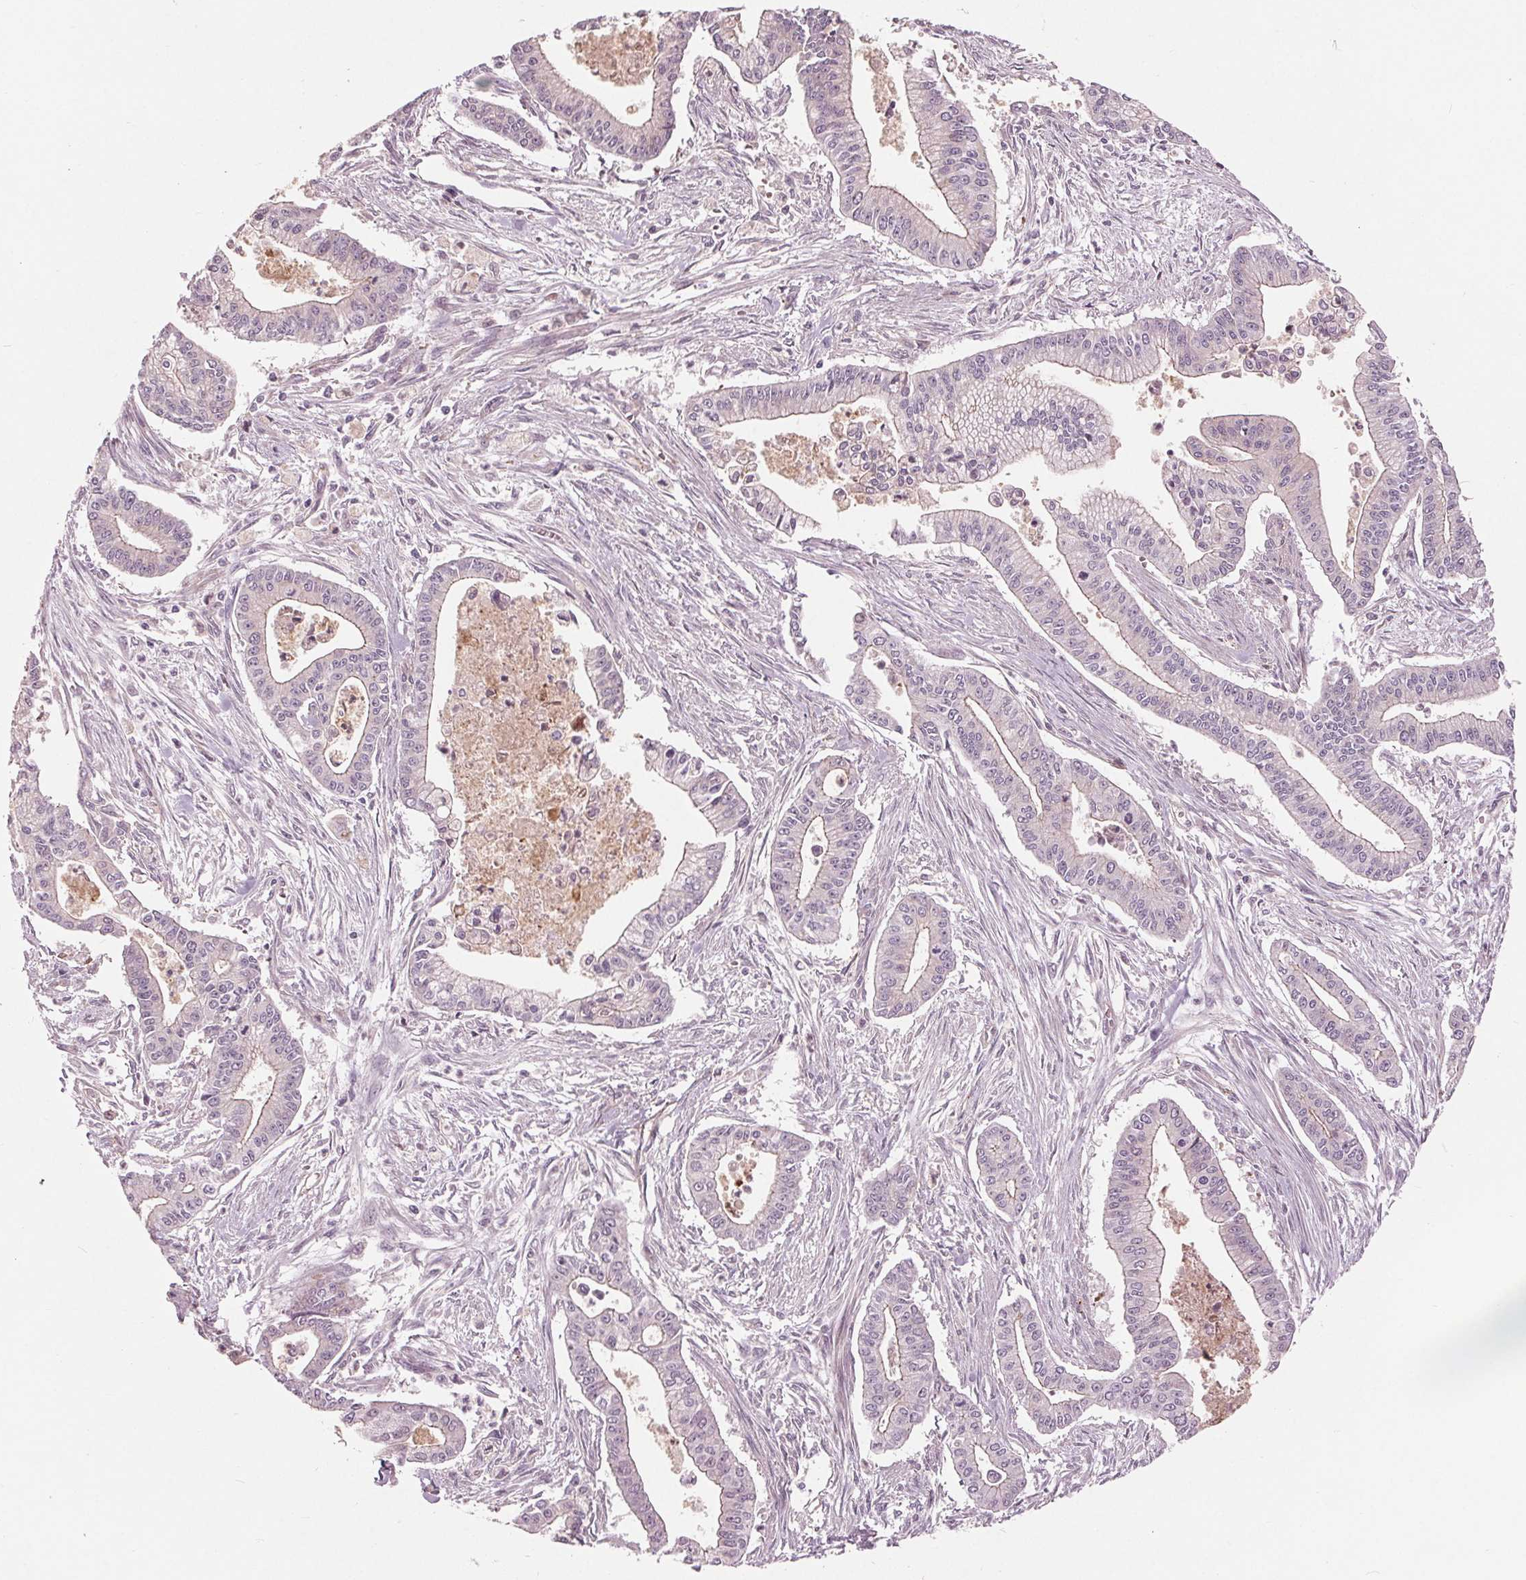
{"staining": {"intensity": "weak", "quantity": "<25%", "location": "cytoplasmic/membranous"}, "tissue": "pancreatic cancer", "cell_type": "Tumor cells", "image_type": "cancer", "snomed": [{"axis": "morphology", "description": "Adenocarcinoma, NOS"}, {"axis": "topography", "description": "Pancreas"}], "caption": "Human pancreatic adenocarcinoma stained for a protein using IHC displays no staining in tumor cells.", "gene": "TXNIP", "patient": {"sex": "female", "age": 65}}